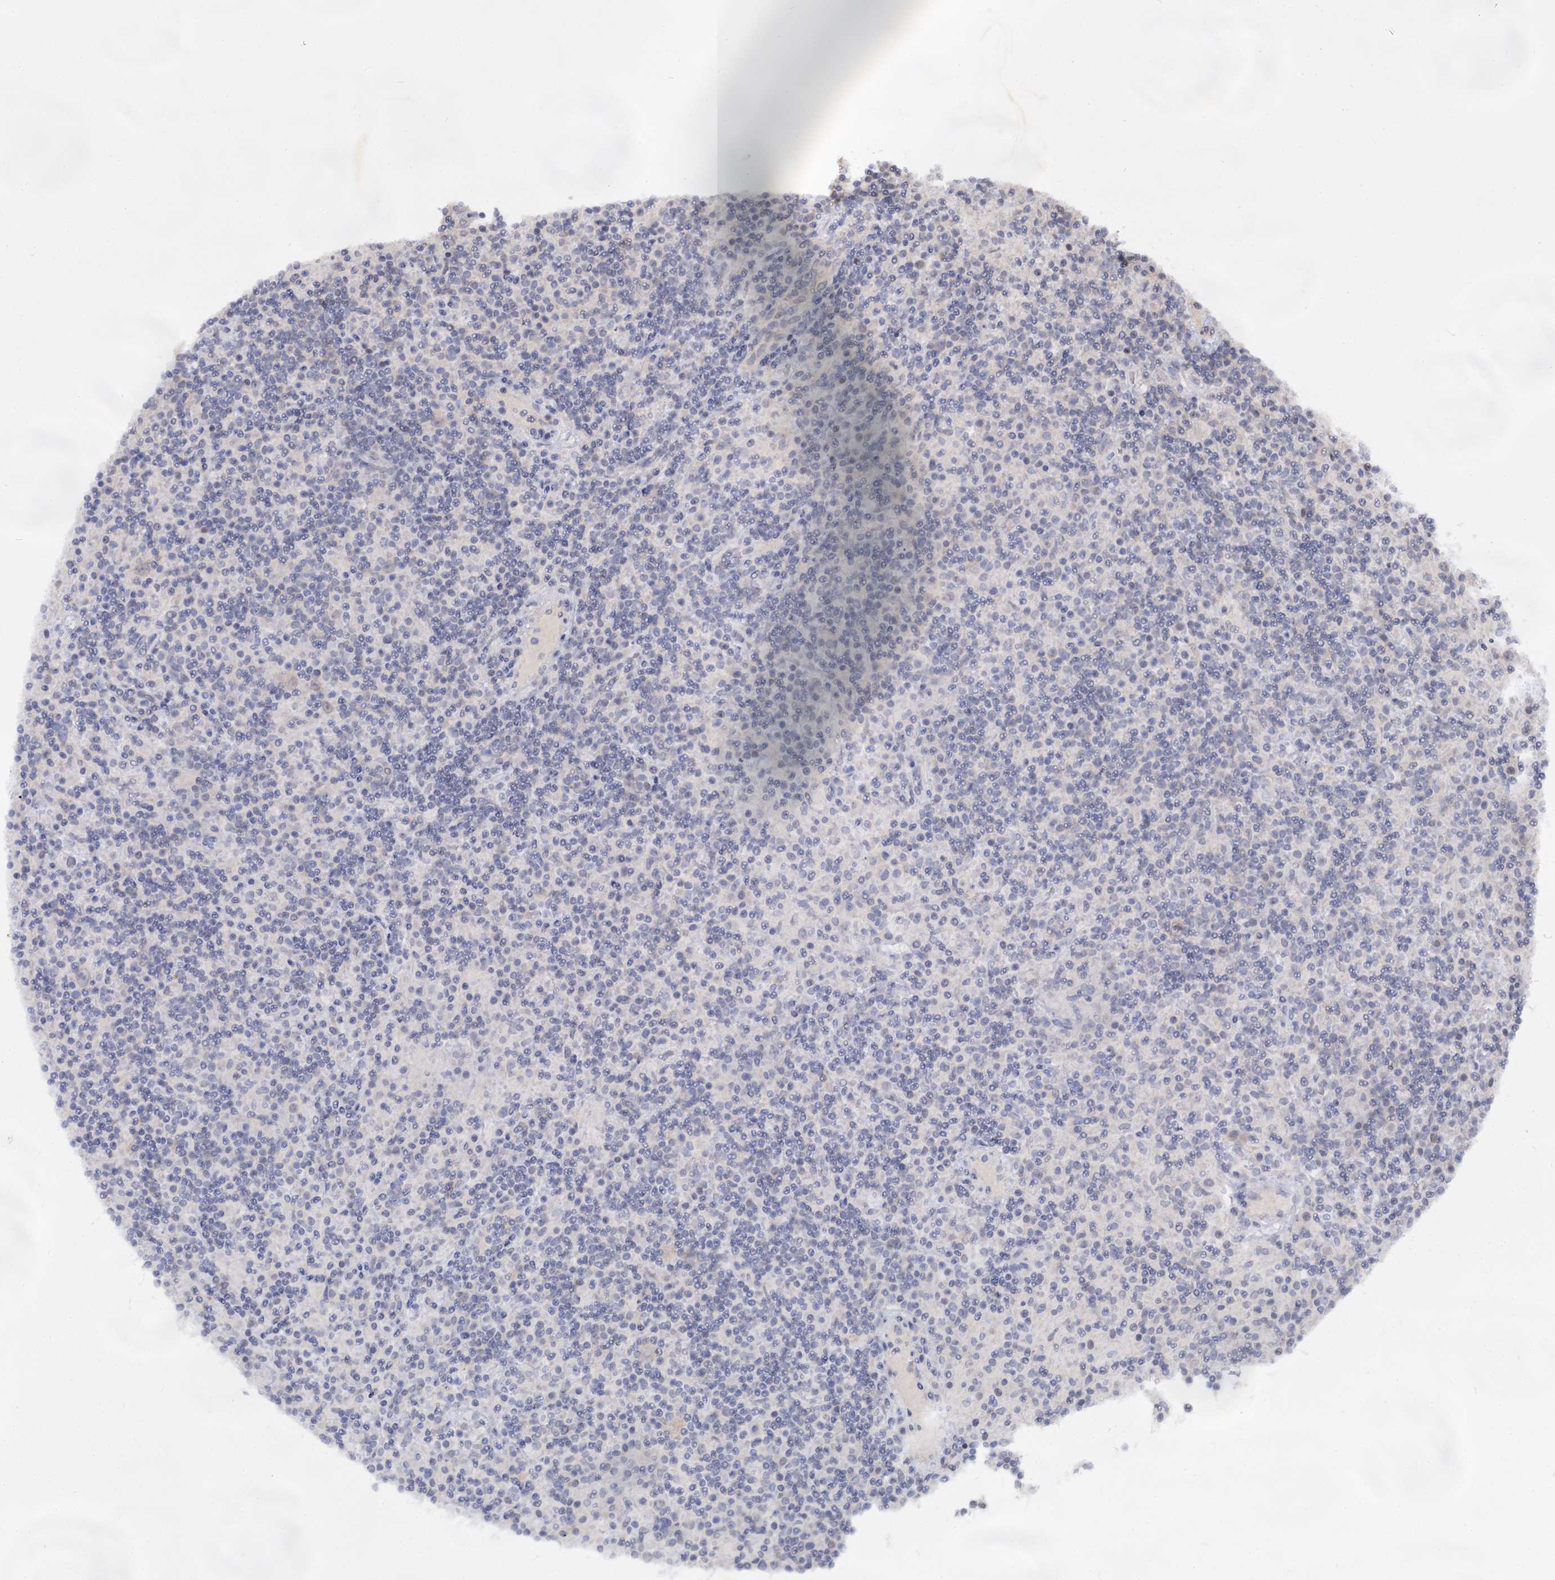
{"staining": {"intensity": "negative", "quantity": "none", "location": "none"}, "tissue": "lymphoma", "cell_type": "Tumor cells", "image_type": "cancer", "snomed": [{"axis": "morphology", "description": "Hodgkin's disease, NOS"}, {"axis": "topography", "description": "Lymph node"}], "caption": "Tumor cells are negative for brown protein staining in Hodgkin's disease.", "gene": "ARFIP2", "patient": {"sex": "male", "age": 70}}